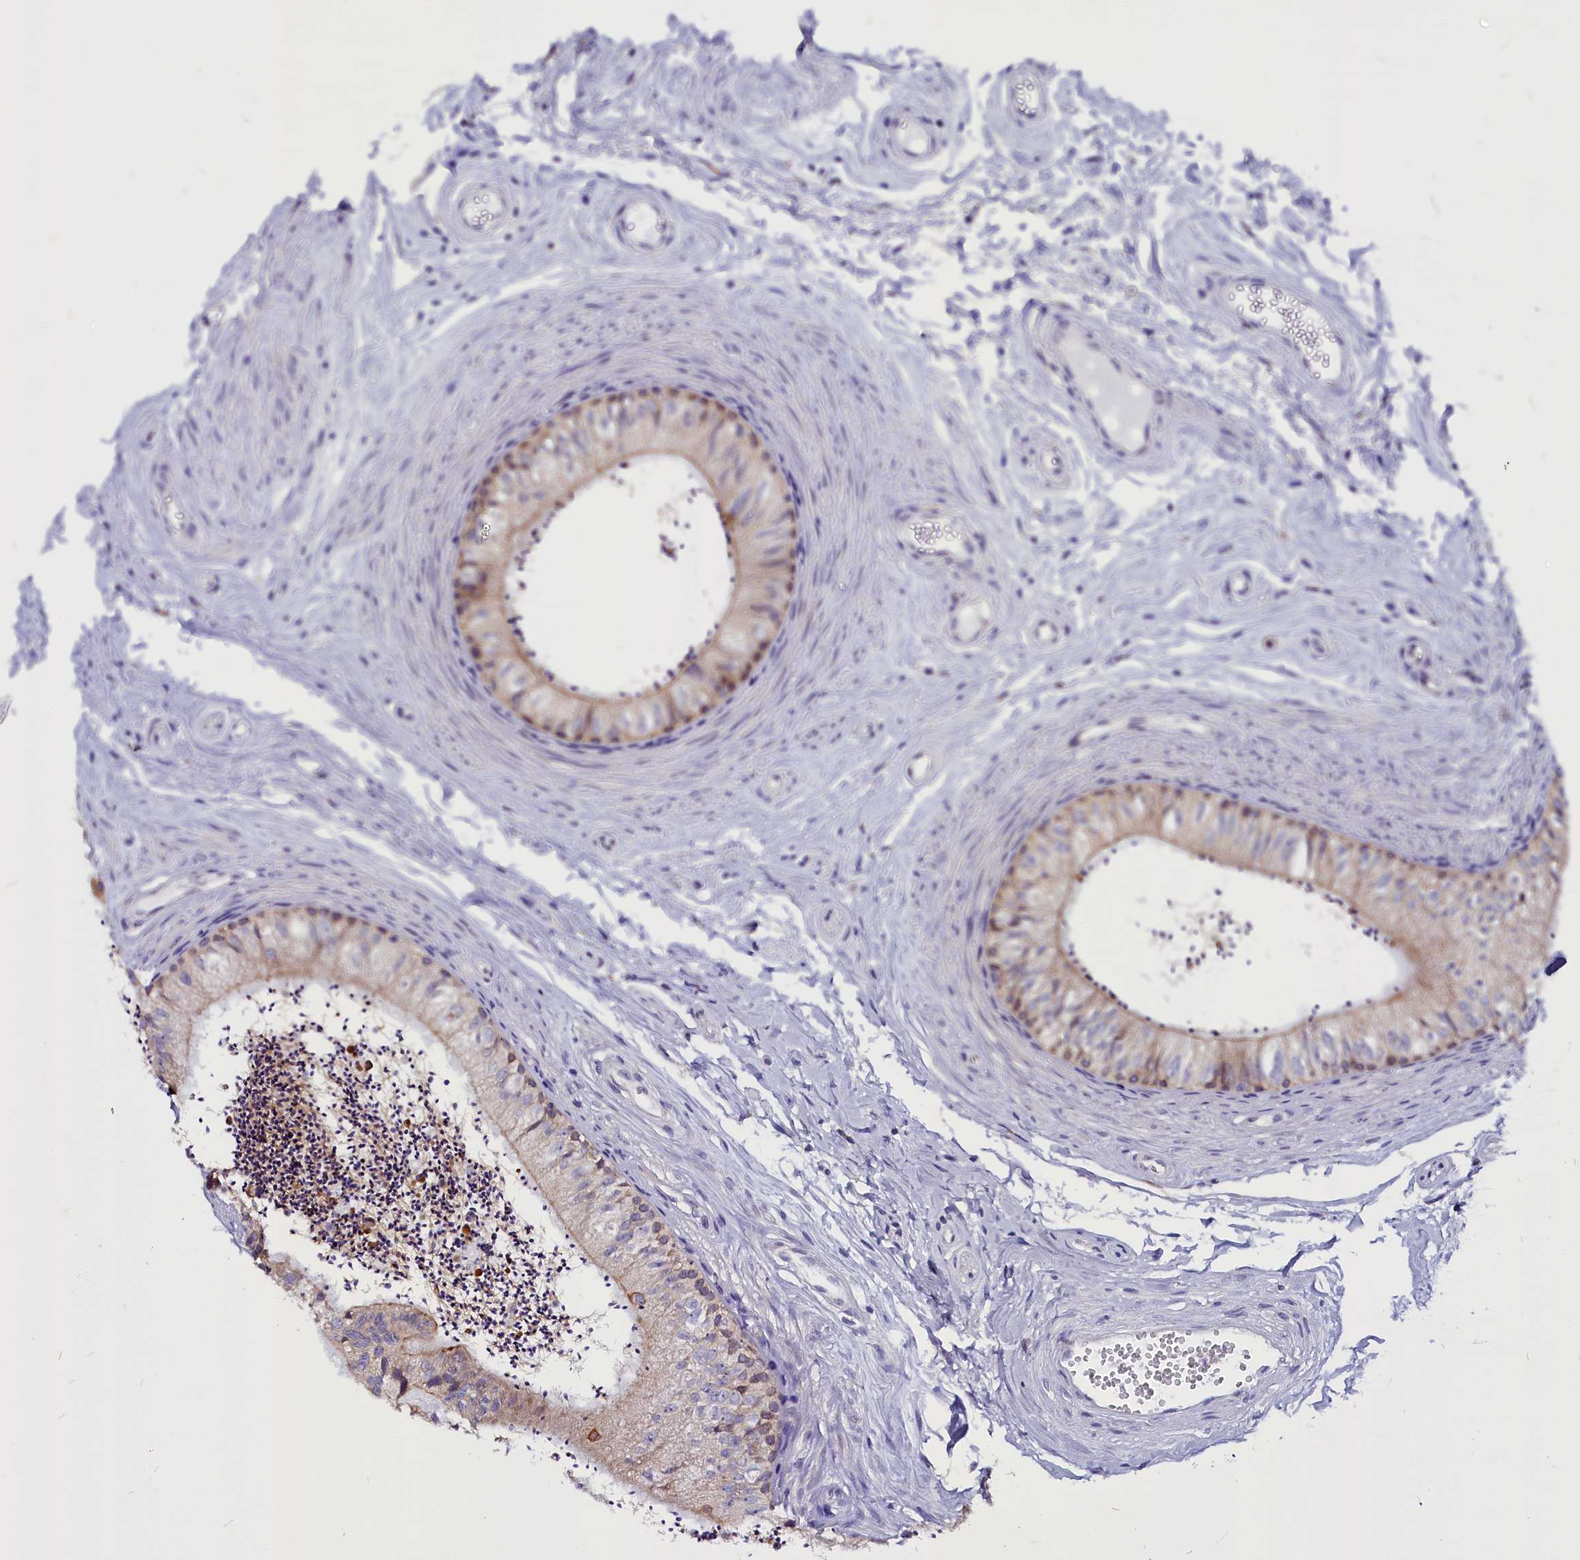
{"staining": {"intensity": "weak", "quantity": "25%-75%", "location": "cytoplasmic/membranous"}, "tissue": "epididymis", "cell_type": "Glandular cells", "image_type": "normal", "snomed": [{"axis": "morphology", "description": "Normal tissue, NOS"}, {"axis": "topography", "description": "Epididymis"}], "caption": "High-magnification brightfield microscopy of unremarkable epididymis stained with DAB (3,3'-diaminobenzidine) (brown) and counterstained with hematoxylin (blue). glandular cells exhibit weak cytoplasmic/membranous positivity is seen in approximately25%-75% of cells. (DAB = brown stain, brightfield microscopy at high magnification).", "gene": "CEP170", "patient": {"sex": "male", "age": 56}}